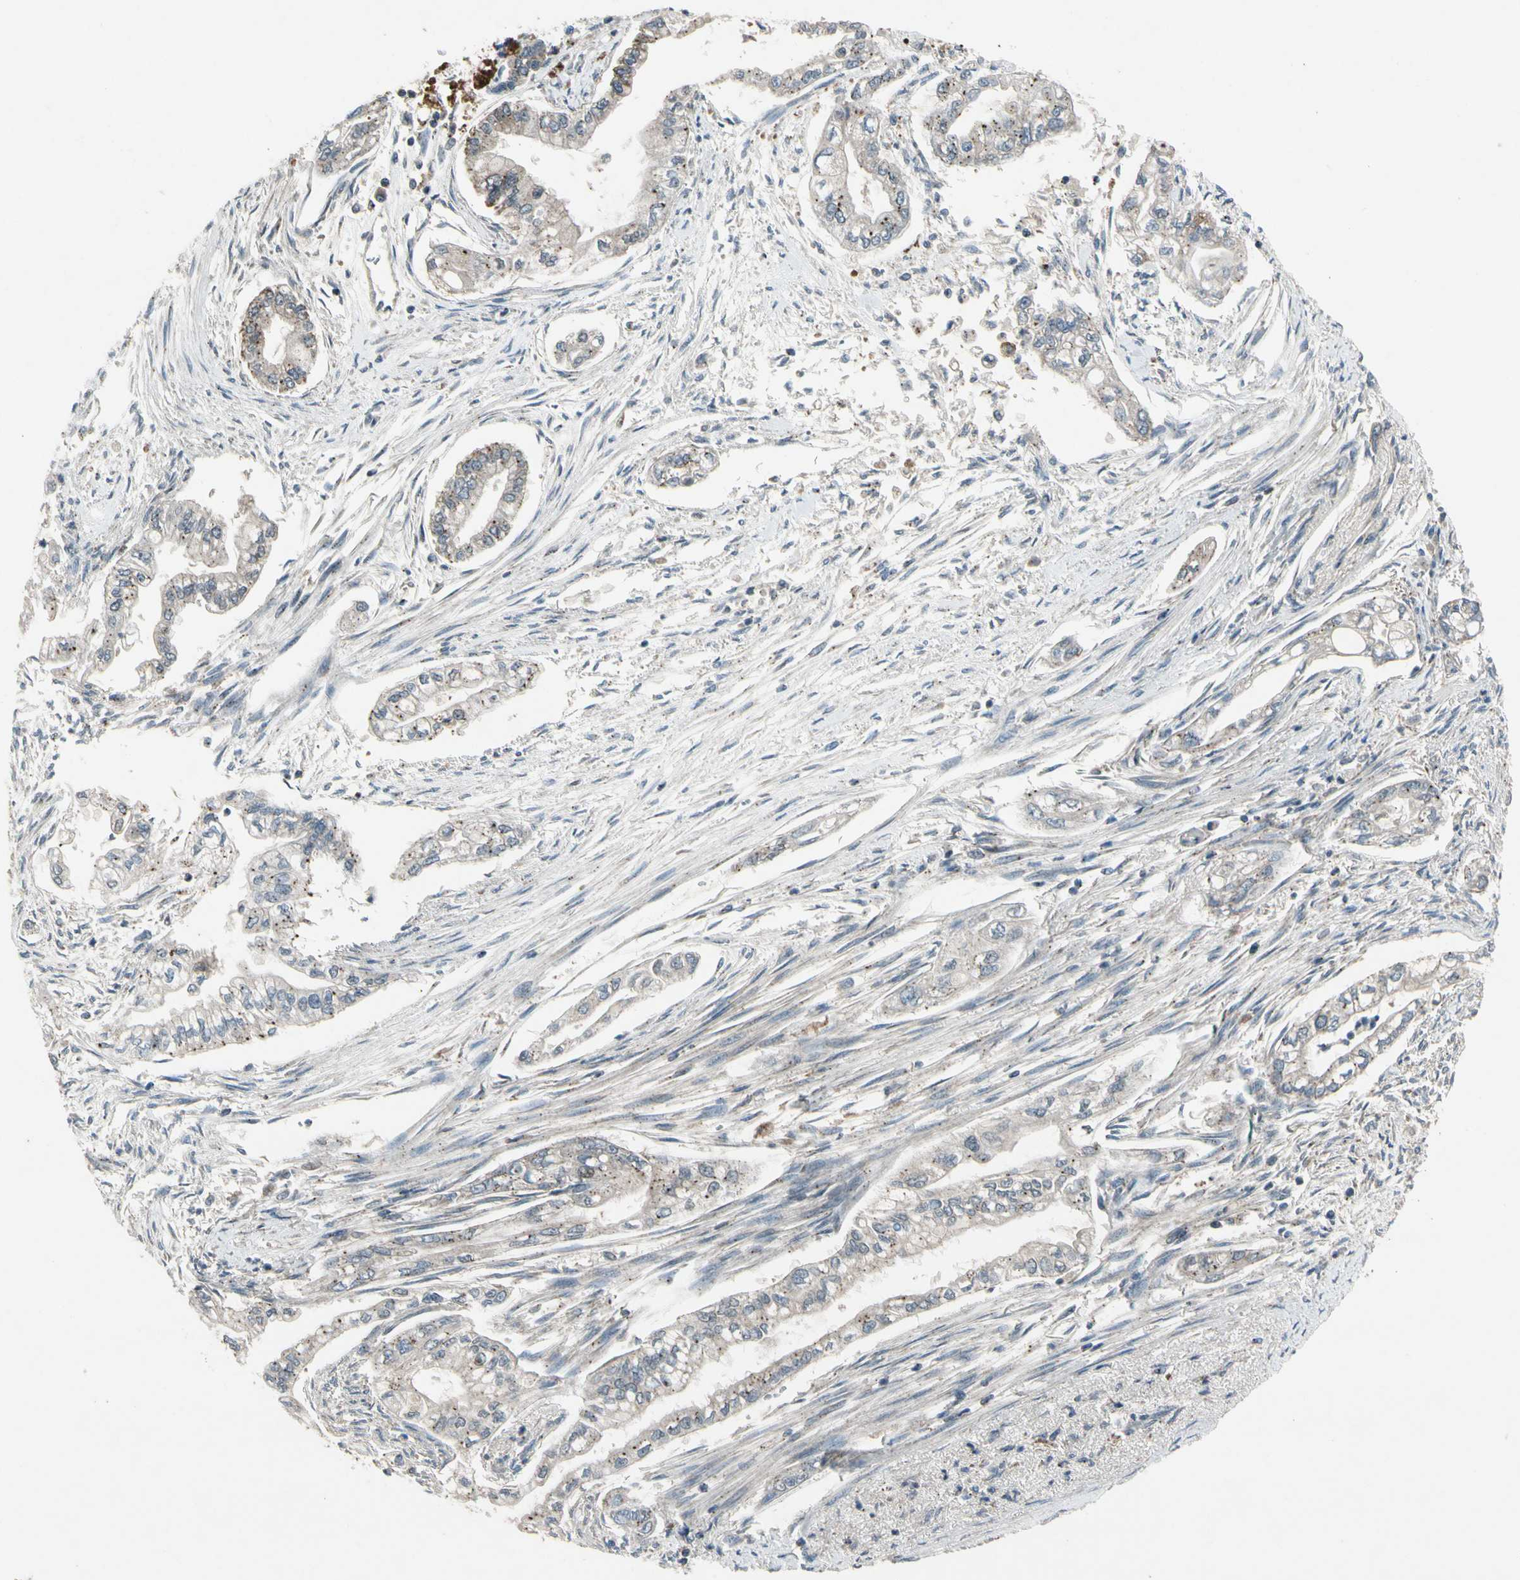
{"staining": {"intensity": "moderate", "quantity": "25%-75%", "location": "cytoplasmic/membranous"}, "tissue": "pancreatic cancer", "cell_type": "Tumor cells", "image_type": "cancer", "snomed": [{"axis": "morphology", "description": "Normal tissue, NOS"}, {"axis": "topography", "description": "Pancreas"}], "caption": "The micrograph demonstrates immunohistochemical staining of pancreatic cancer. There is moderate cytoplasmic/membranous staining is seen in approximately 25%-75% of tumor cells. The staining is performed using DAB (3,3'-diaminobenzidine) brown chromogen to label protein expression. The nuclei are counter-stained blue using hematoxylin.", "gene": "NMI", "patient": {"sex": "male", "age": 42}}